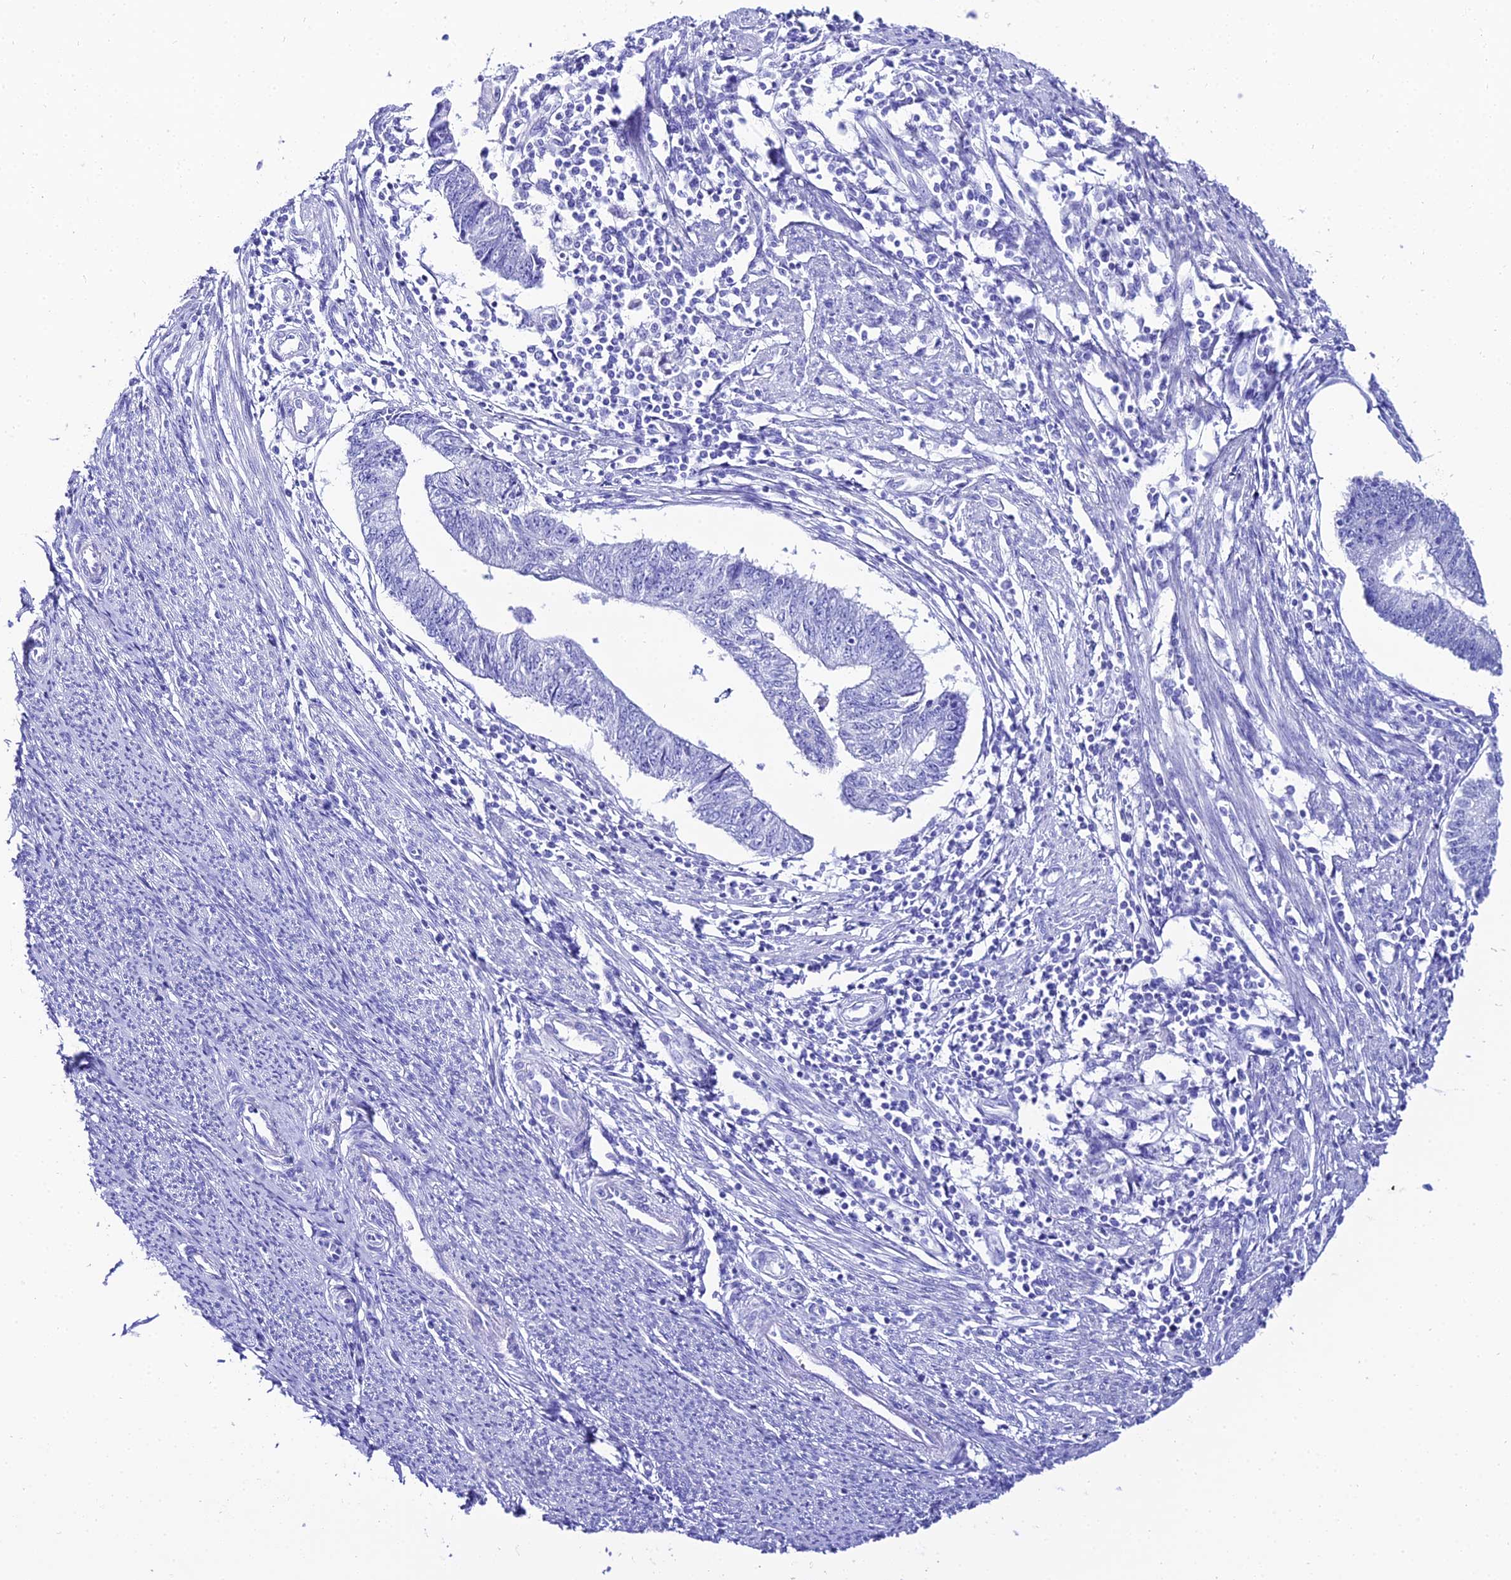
{"staining": {"intensity": "negative", "quantity": "none", "location": "none"}, "tissue": "endometrial cancer", "cell_type": "Tumor cells", "image_type": "cancer", "snomed": [{"axis": "morphology", "description": "Adenocarcinoma, NOS"}, {"axis": "topography", "description": "Endometrium"}], "caption": "This is a image of immunohistochemistry staining of endometrial adenocarcinoma, which shows no expression in tumor cells.", "gene": "TRMT44", "patient": {"sex": "female", "age": 56}}